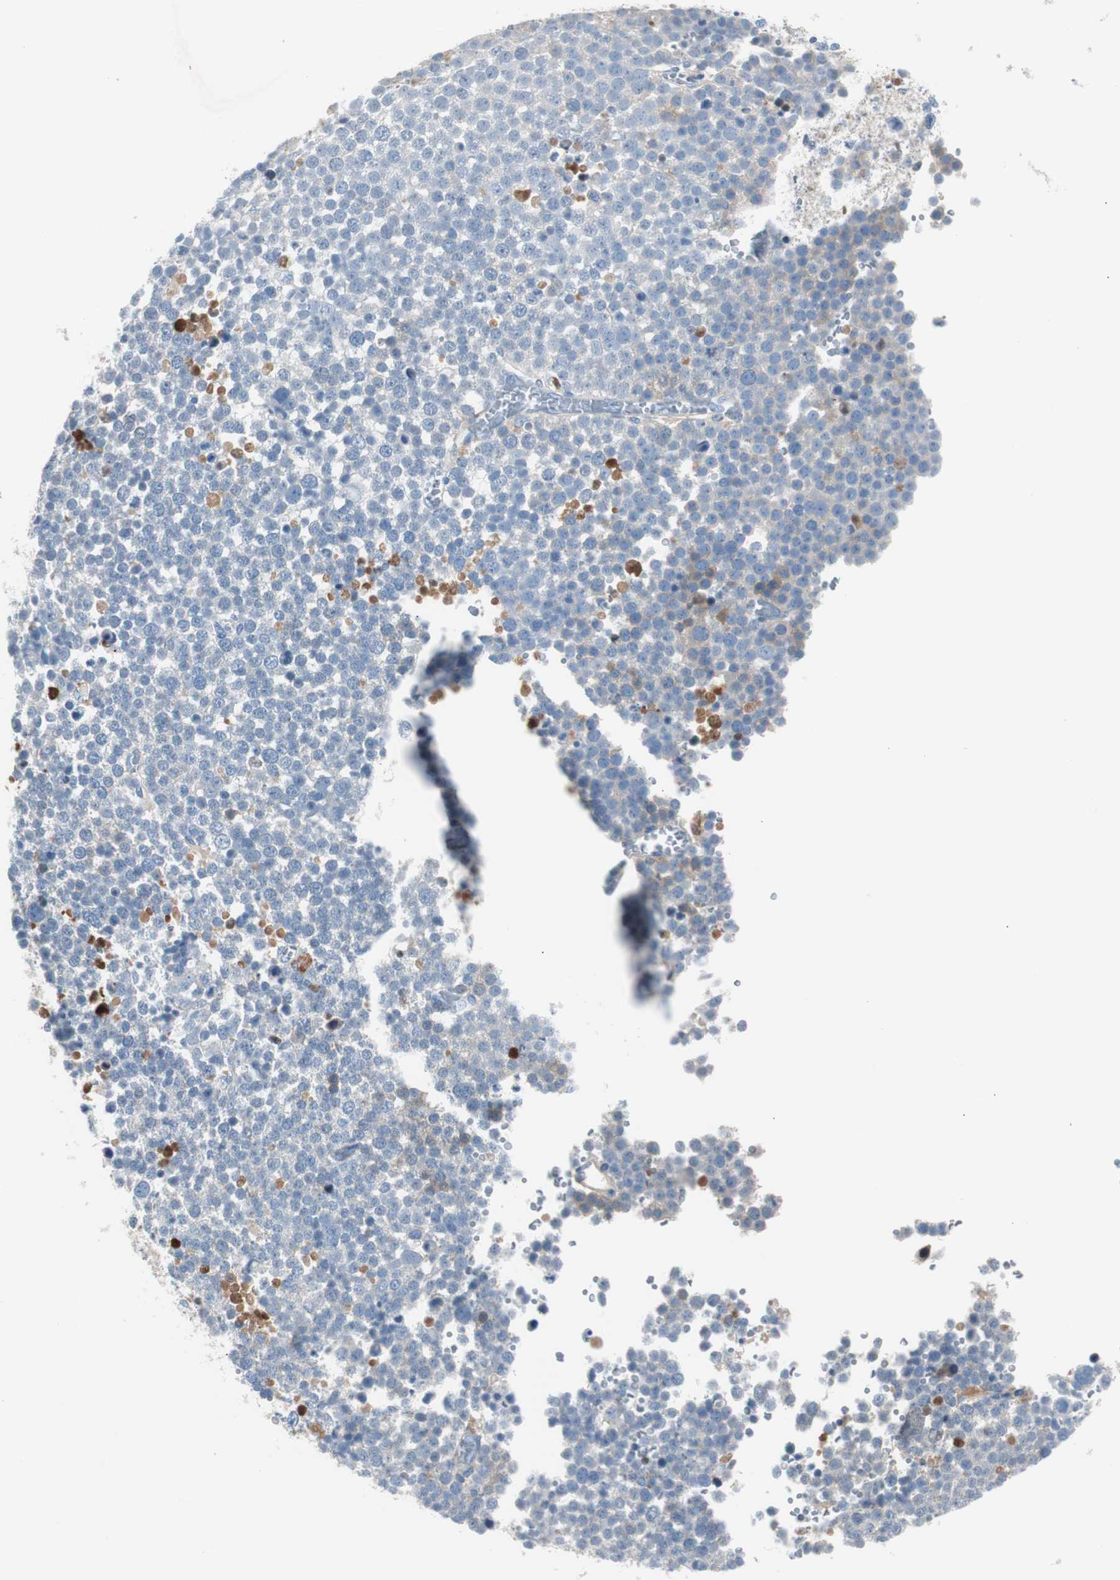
{"staining": {"intensity": "weak", "quantity": "<25%", "location": "cytoplasmic/membranous"}, "tissue": "testis cancer", "cell_type": "Tumor cells", "image_type": "cancer", "snomed": [{"axis": "morphology", "description": "Seminoma, NOS"}, {"axis": "topography", "description": "Testis"}], "caption": "High magnification brightfield microscopy of testis cancer stained with DAB (3,3'-diaminobenzidine) (brown) and counterstained with hematoxylin (blue): tumor cells show no significant staining. (Stains: DAB IHC with hematoxylin counter stain, Microscopy: brightfield microscopy at high magnification).", "gene": "SERPINF1", "patient": {"sex": "male", "age": 71}}